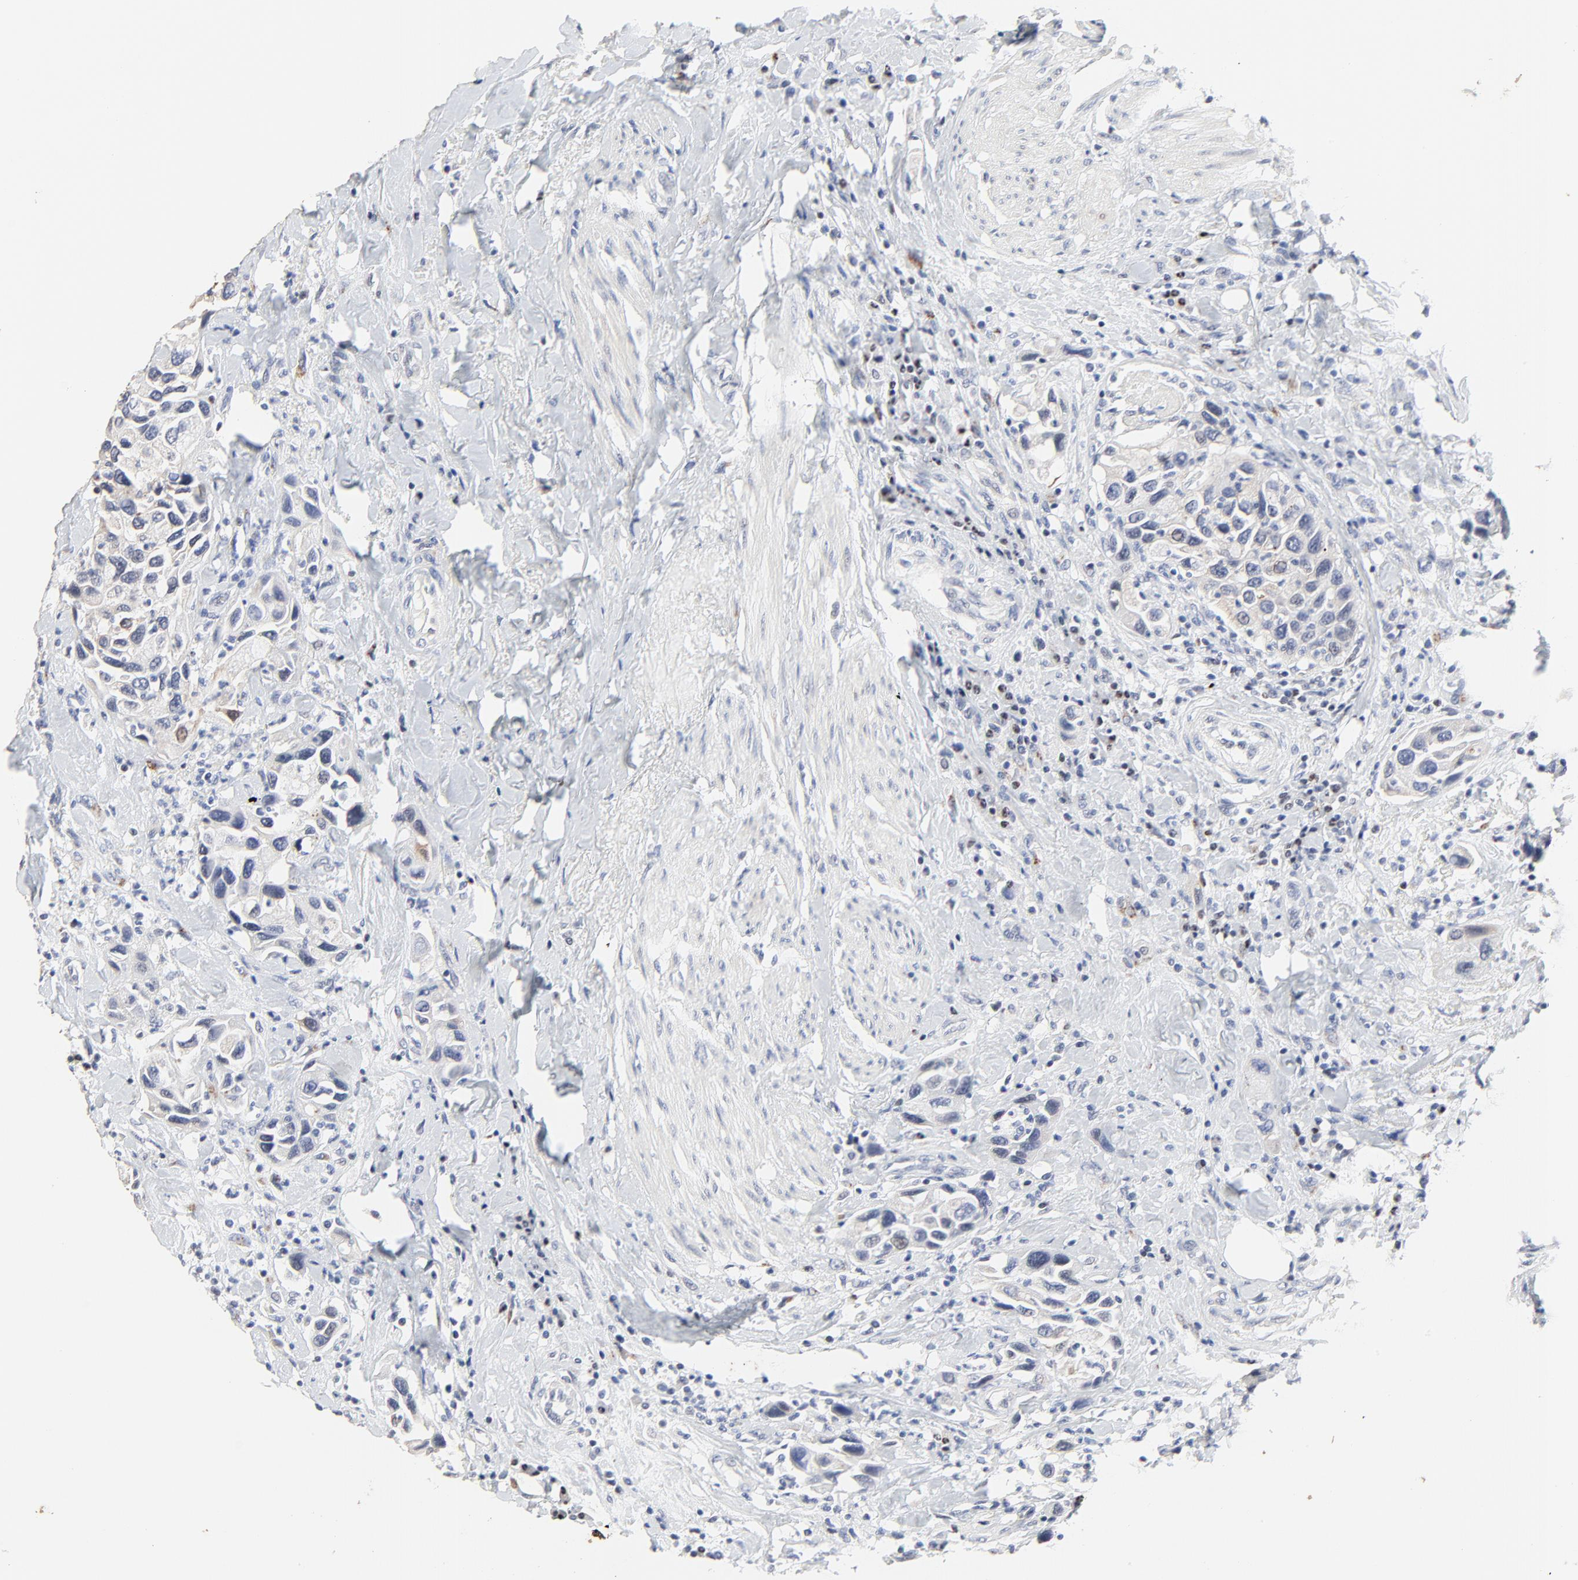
{"staining": {"intensity": "negative", "quantity": "none", "location": "none"}, "tissue": "urothelial cancer", "cell_type": "Tumor cells", "image_type": "cancer", "snomed": [{"axis": "morphology", "description": "Urothelial carcinoma, High grade"}, {"axis": "topography", "description": "Urinary bladder"}], "caption": "Immunohistochemistry image of high-grade urothelial carcinoma stained for a protein (brown), which displays no positivity in tumor cells.", "gene": "LNX1", "patient": {"sex": "male", "age": 66}}